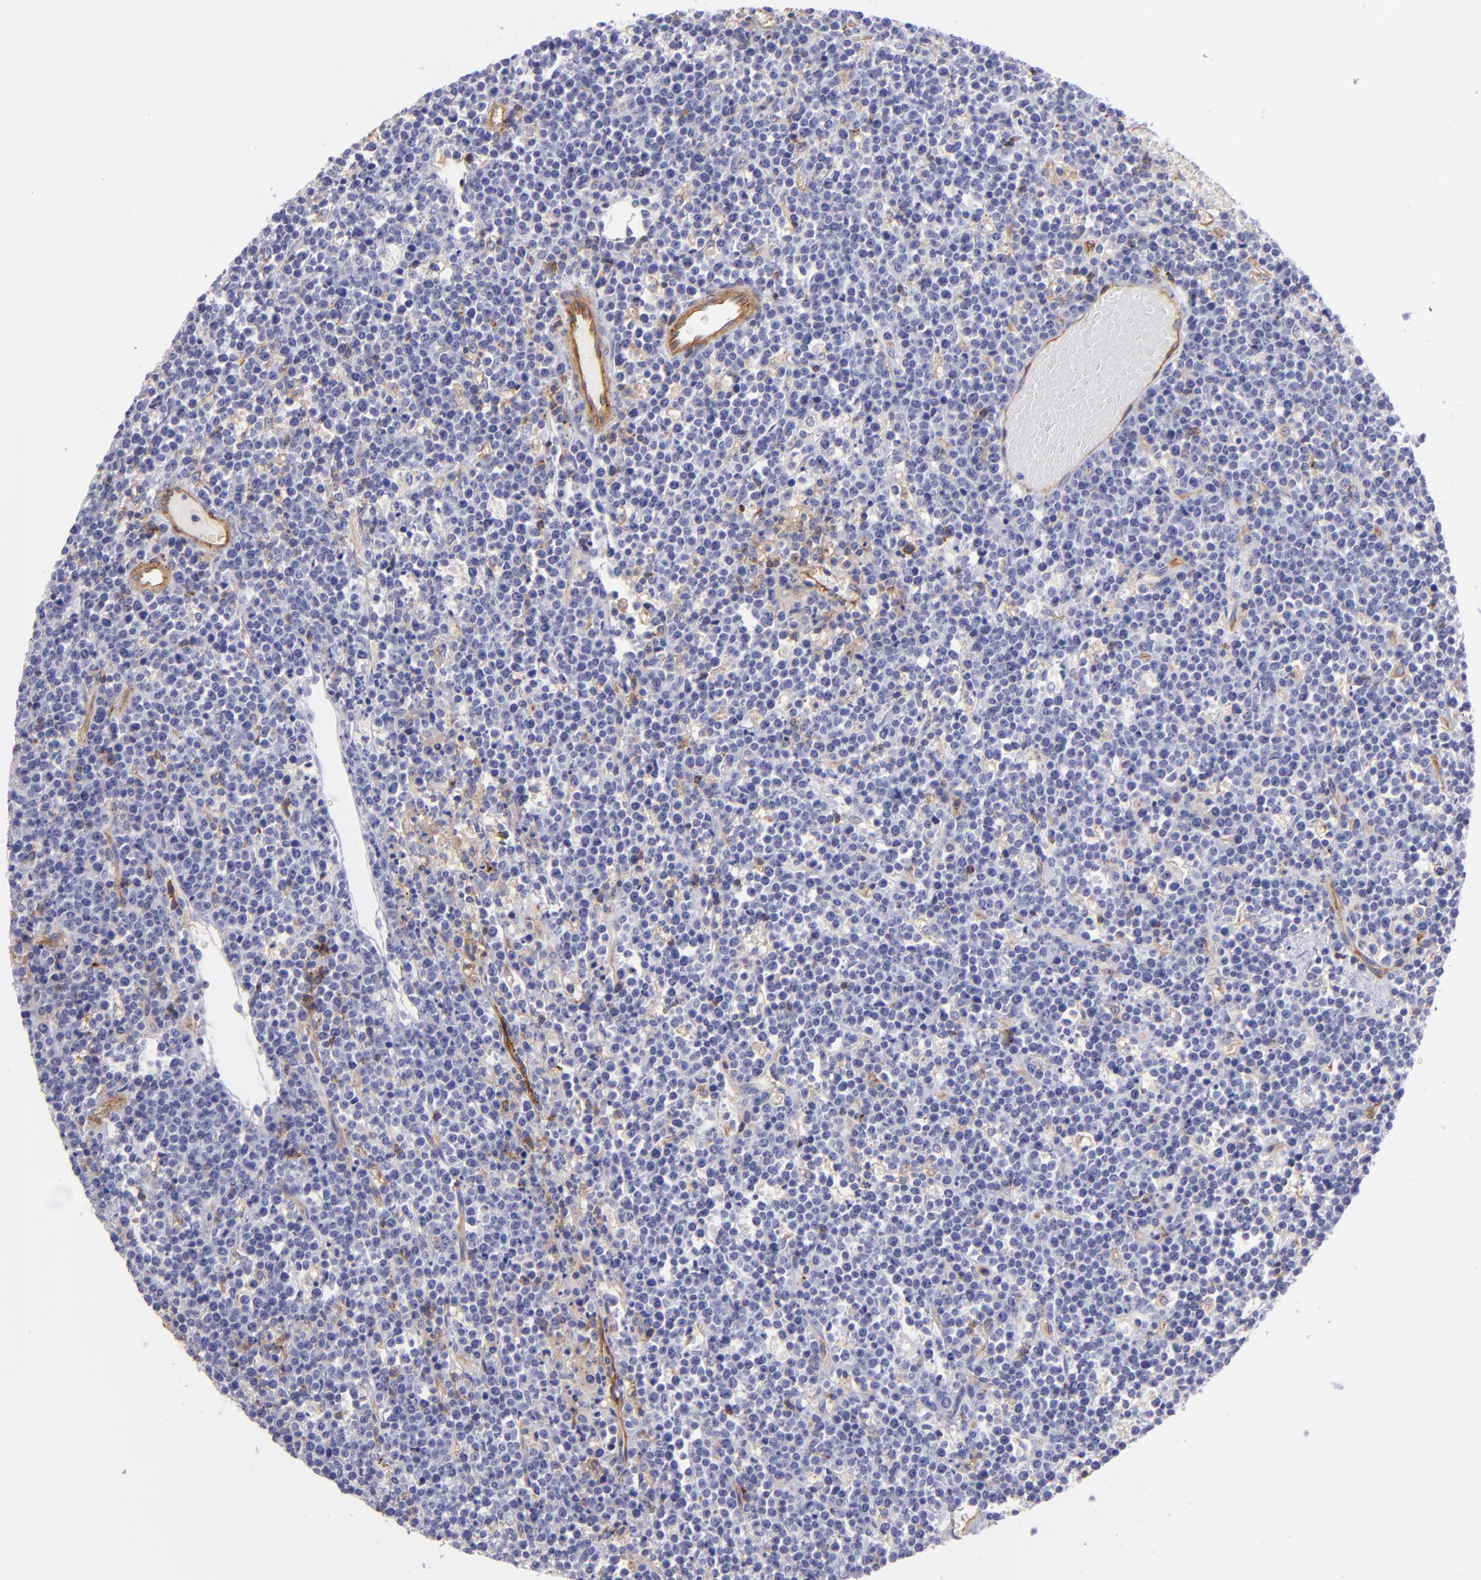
{"staining": {"intensity": "negative", "quantity": "none", "location": "none"}, "tissue": "lymphoma", "cell_type": "Tumor cells", "image_type": "cancer", "snomed": [{"axis": "morphology", "description": "Malignant lymphoma, non-Hodgkin's type, High grade"}, {"axis": "topography", "description": "Ovary"}], "caption": "IHC histopathology image of human lymphoma stained for a protein (brown), which exhibits no expression in tumor cells.", "gene": "ENTPD1", "patient": {"sex": "female", "age": 56}}